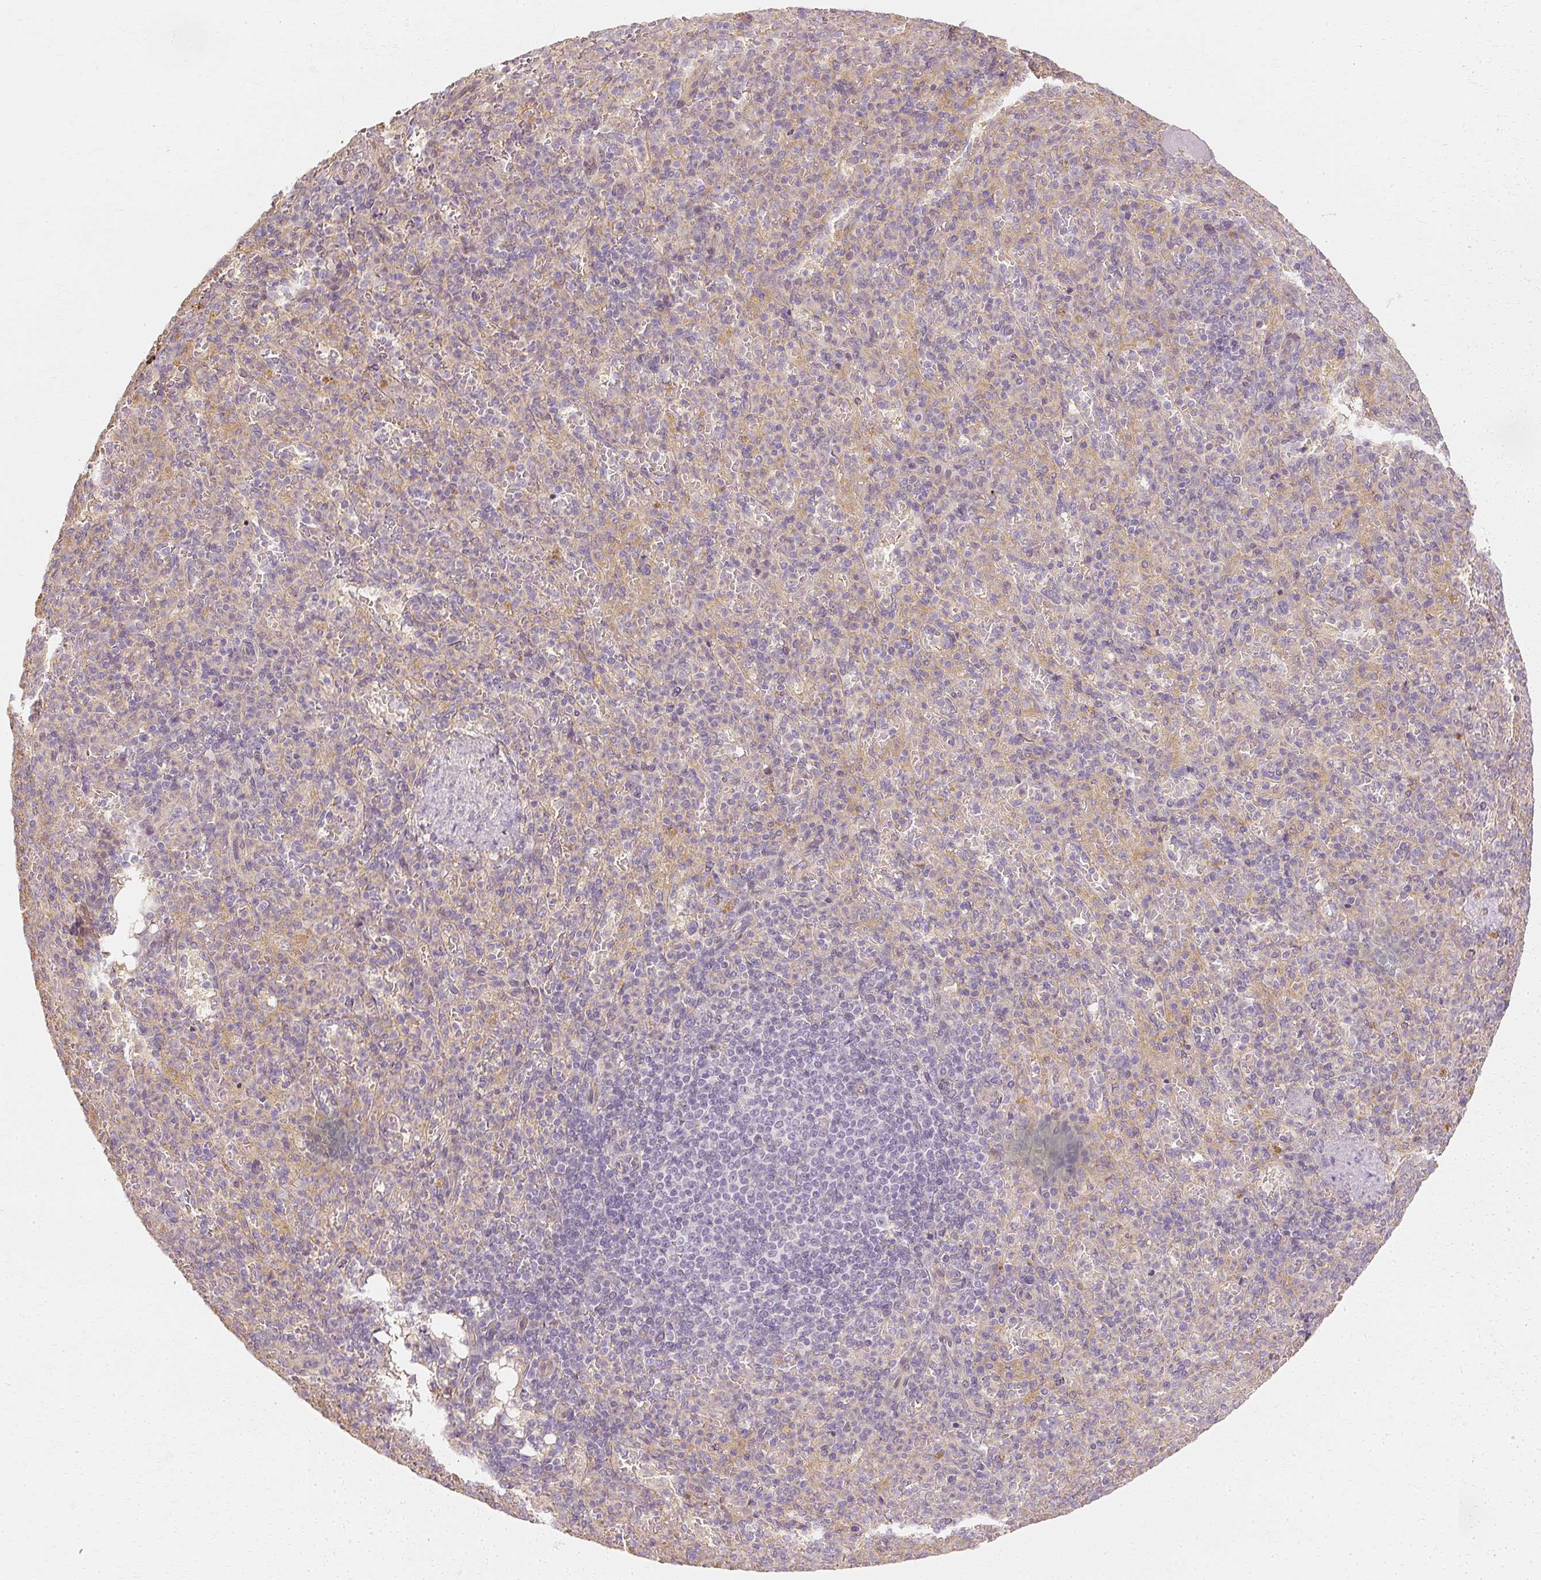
{"staining": {"intensity": "negative", "quantity": "none", "location": "none"}, "tissue": "spleen", "cell_type": "Cells in red pulp", "image_type": "normal", "snomed": [{"axis": "morphology", "description": "Normal tissue, NOS"}, {"axis": "topography", "description": "Spleen"}], "caption": "The image demonstrates no staining of cells in red pulp in normal spleen.", "gene": "GNAQ", "patient": {"sex": "female", "age": 74}}